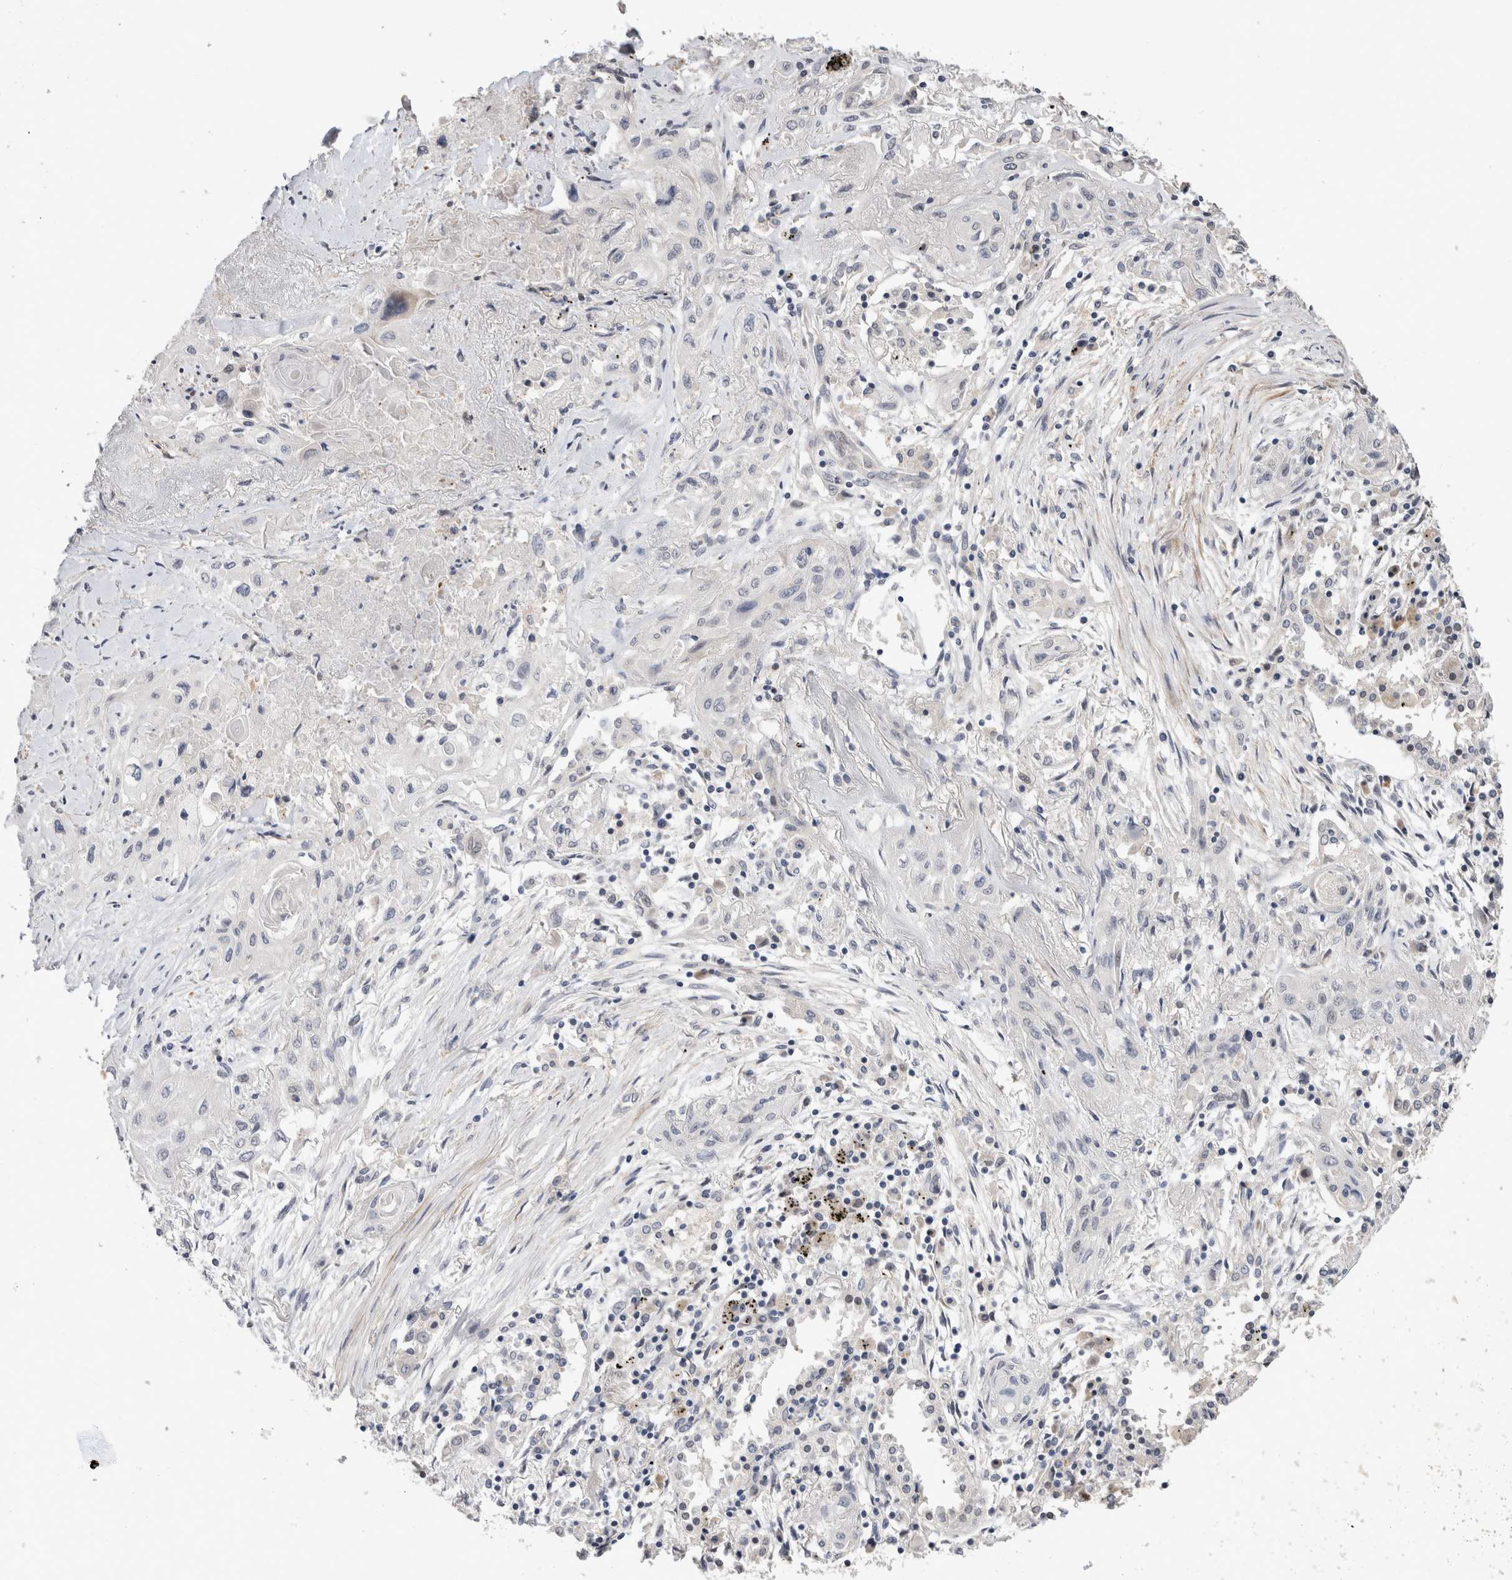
{"staining": {"intensity": "negative", "quantity": "none", "location": "none"}, "tissue": "lung cancer", "cell_type": "Tumor cells", "image_type": "cancer", "snomed": [{"axis": "morphology", "description": "Squamous cell carcinoma, NOS"}, {"axis": "topography", "description": "Lung"}], "caption": "Histopathology image shows no protein positivity in tumor cells of lung squamous cell carcinoma tissue.", "gene": "CRYBG1", "patient": {"sex": "female", "age": 47}}